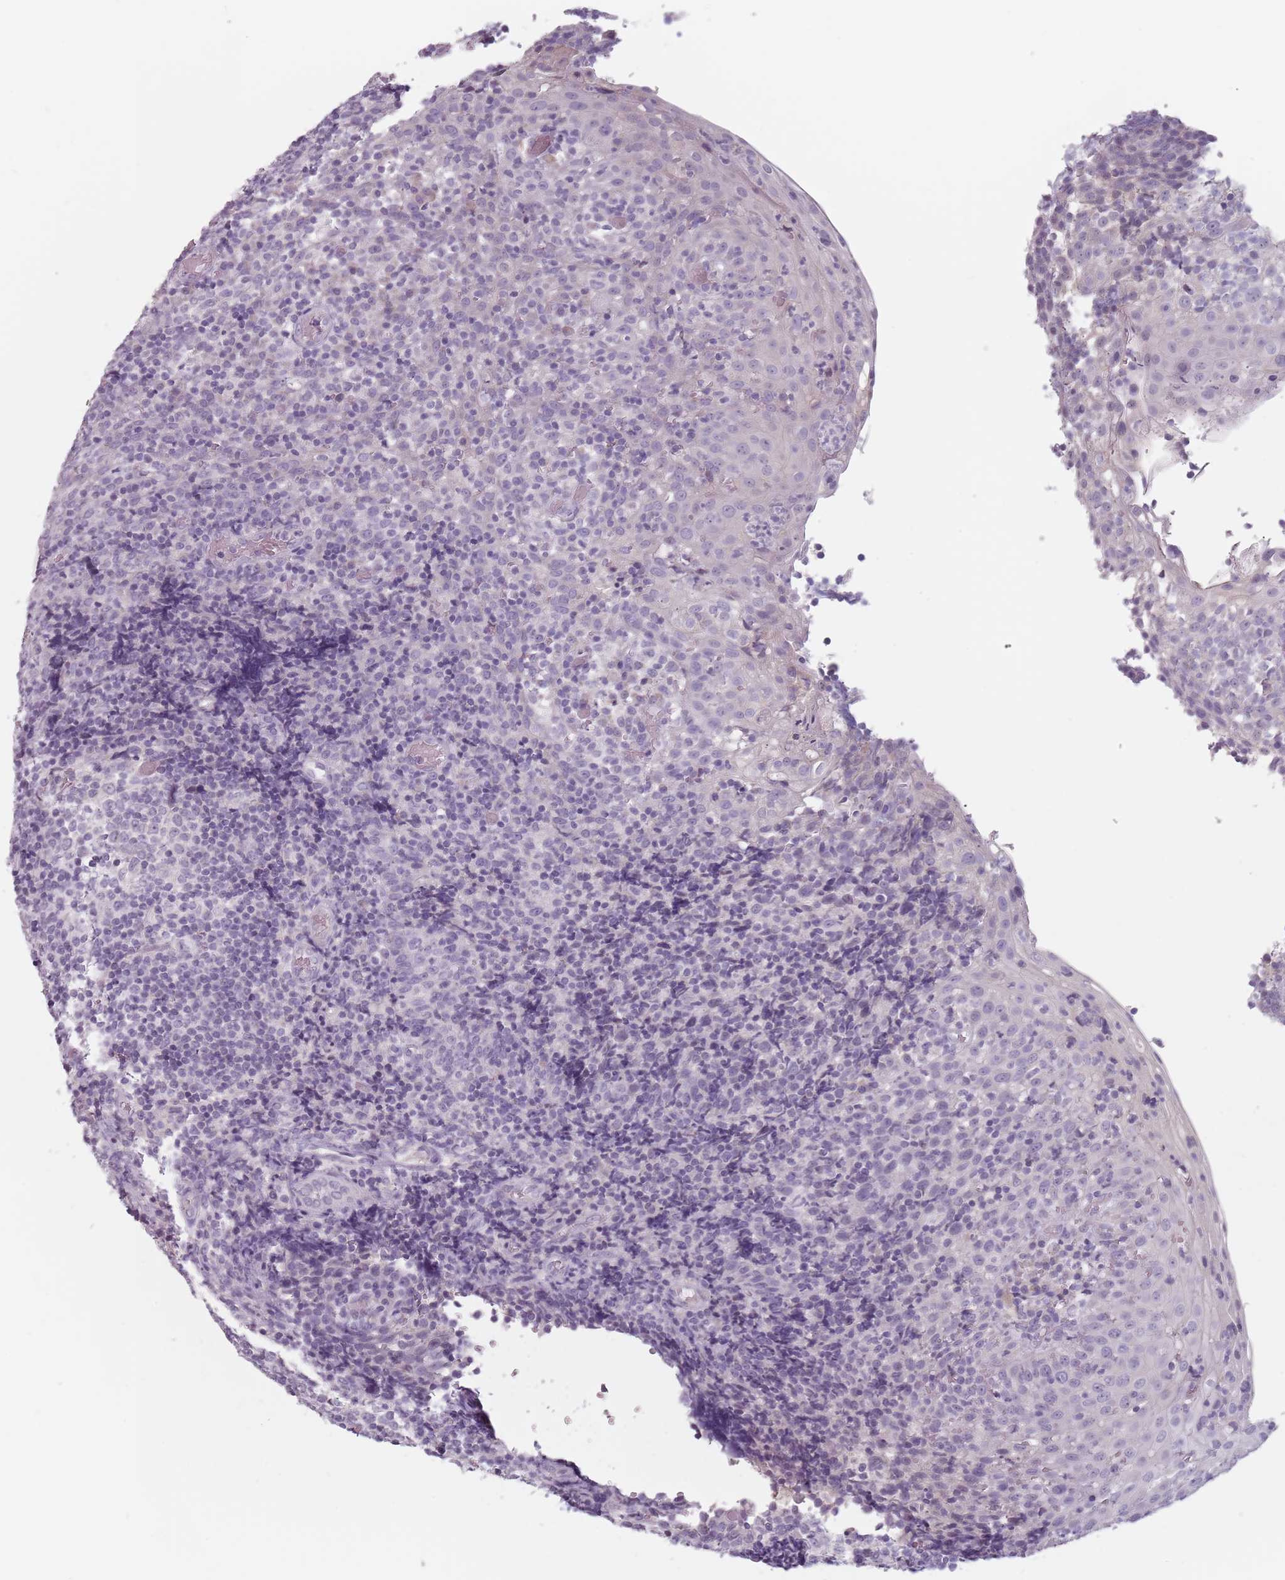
{"staining": {"intensity": "negative", "quantity": "none", "location": "none"}, "tissue": "tonsil", "cell_type": "Germinal center cells", "image_type": "normal", "snomed": [{"axis": "morphology", "description": "Normal tissue, NOS"}, {"axis": "topography", "description": "Tonsil"}], "caption": "High power microscopy image of an immunohistochemistry image of unremarkable tonsil, revealing no significant expression in germinal center cells. The staining was performed using DAB to visualize the protein expression in brown, while the nuclei were stained in blue with hematoxylin (Magnification: 20x).", "gene": "CEP19", "patient": {"sex": "female", "age": 19}}